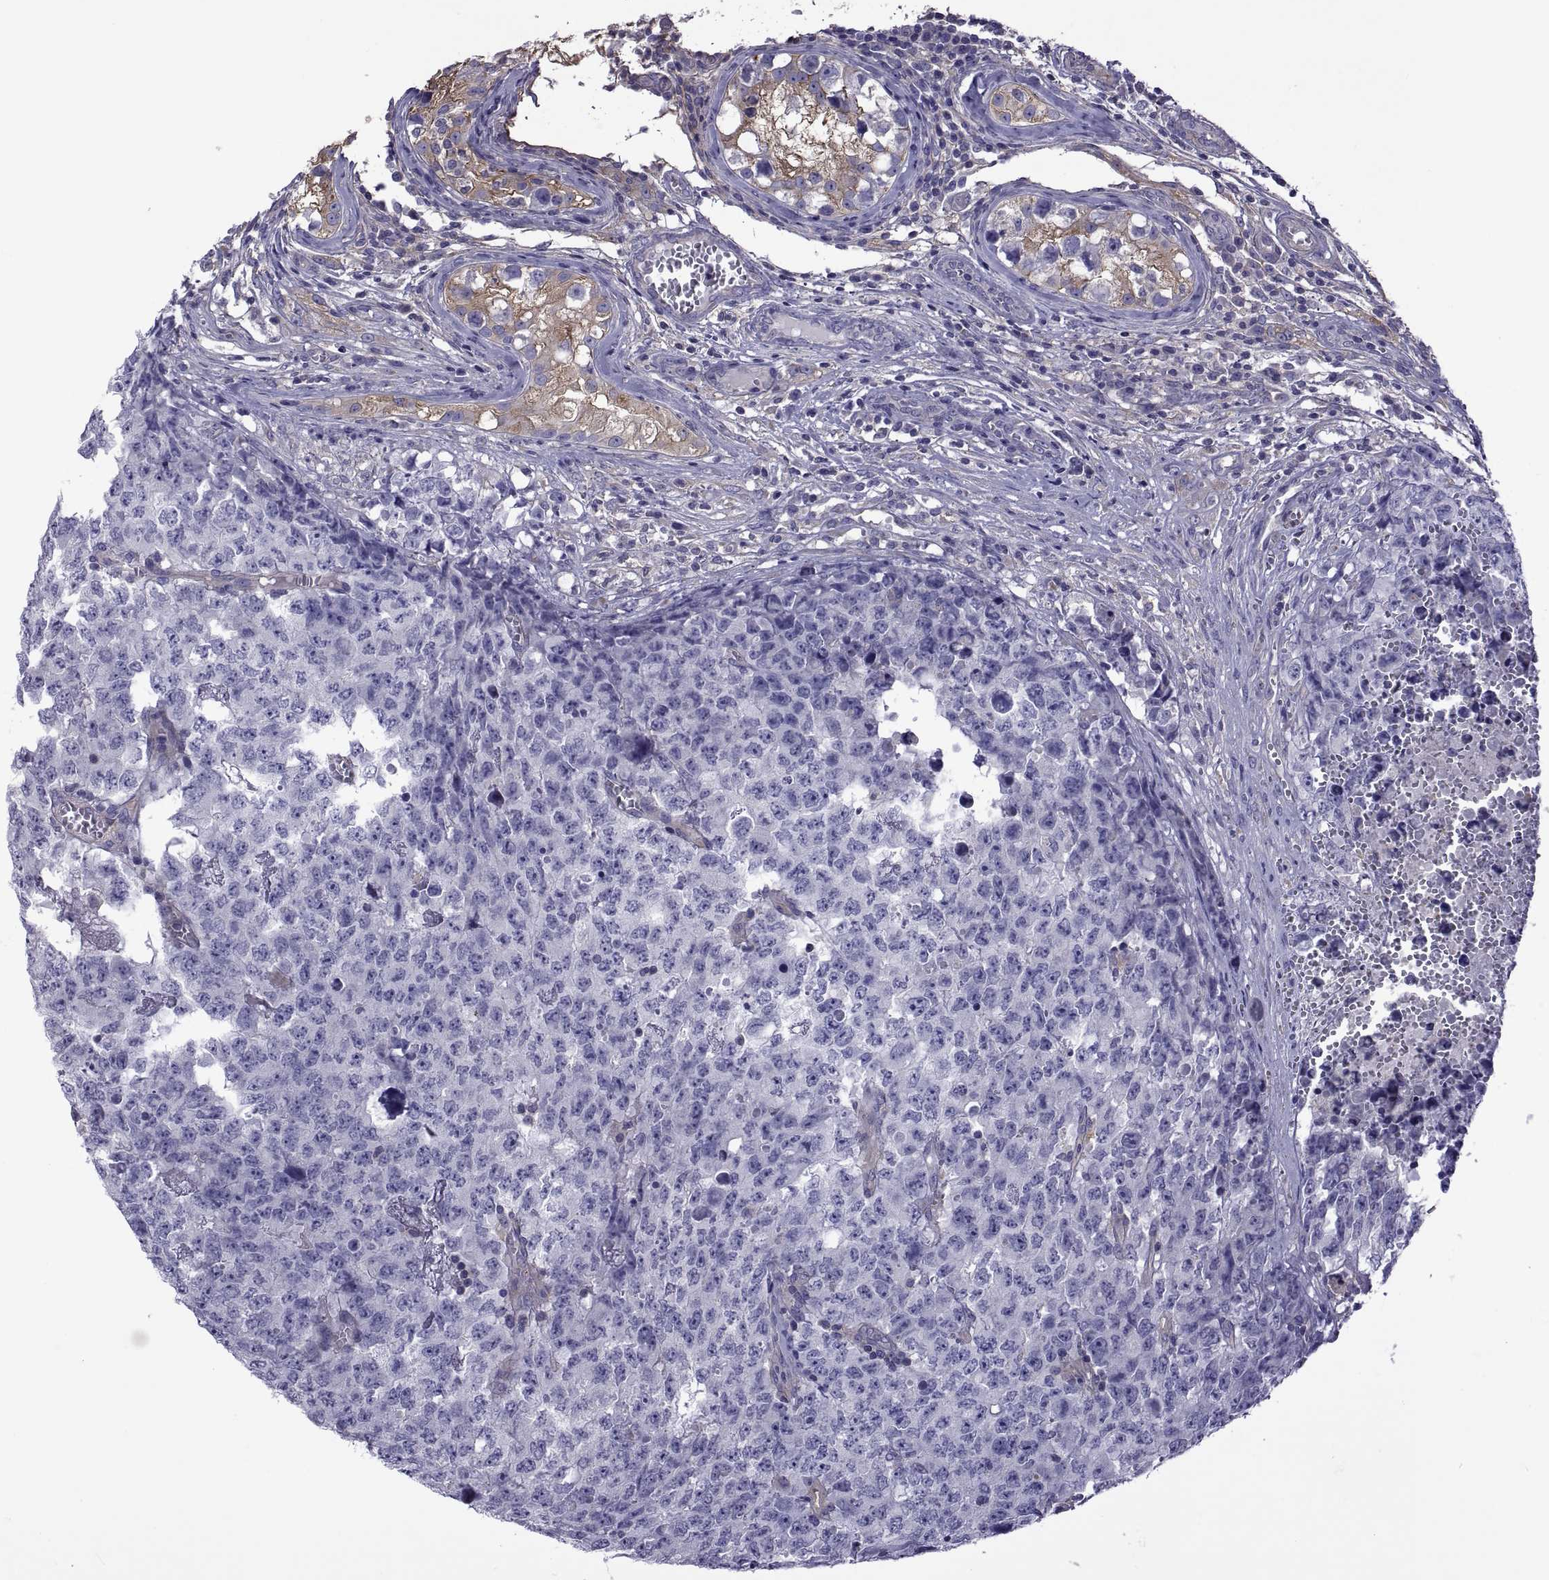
{"staining": {"intensity": "negative", "quantity": "none", "location": "none"}, "tissue": "testis cancer", "cell_type": "Tumor cells", "image_type": "cancer", "snomed": [{"axis": "morphology", "description": "Carcinoma, Embryonal, NOS"}, {"axis": "topography", "description": "Testis"}], "caption": "Image shows no significant protein expression in tumor cells of testis cancer.", "gene": "TMC3", "patient": {"sex": "male", "age": 23}}